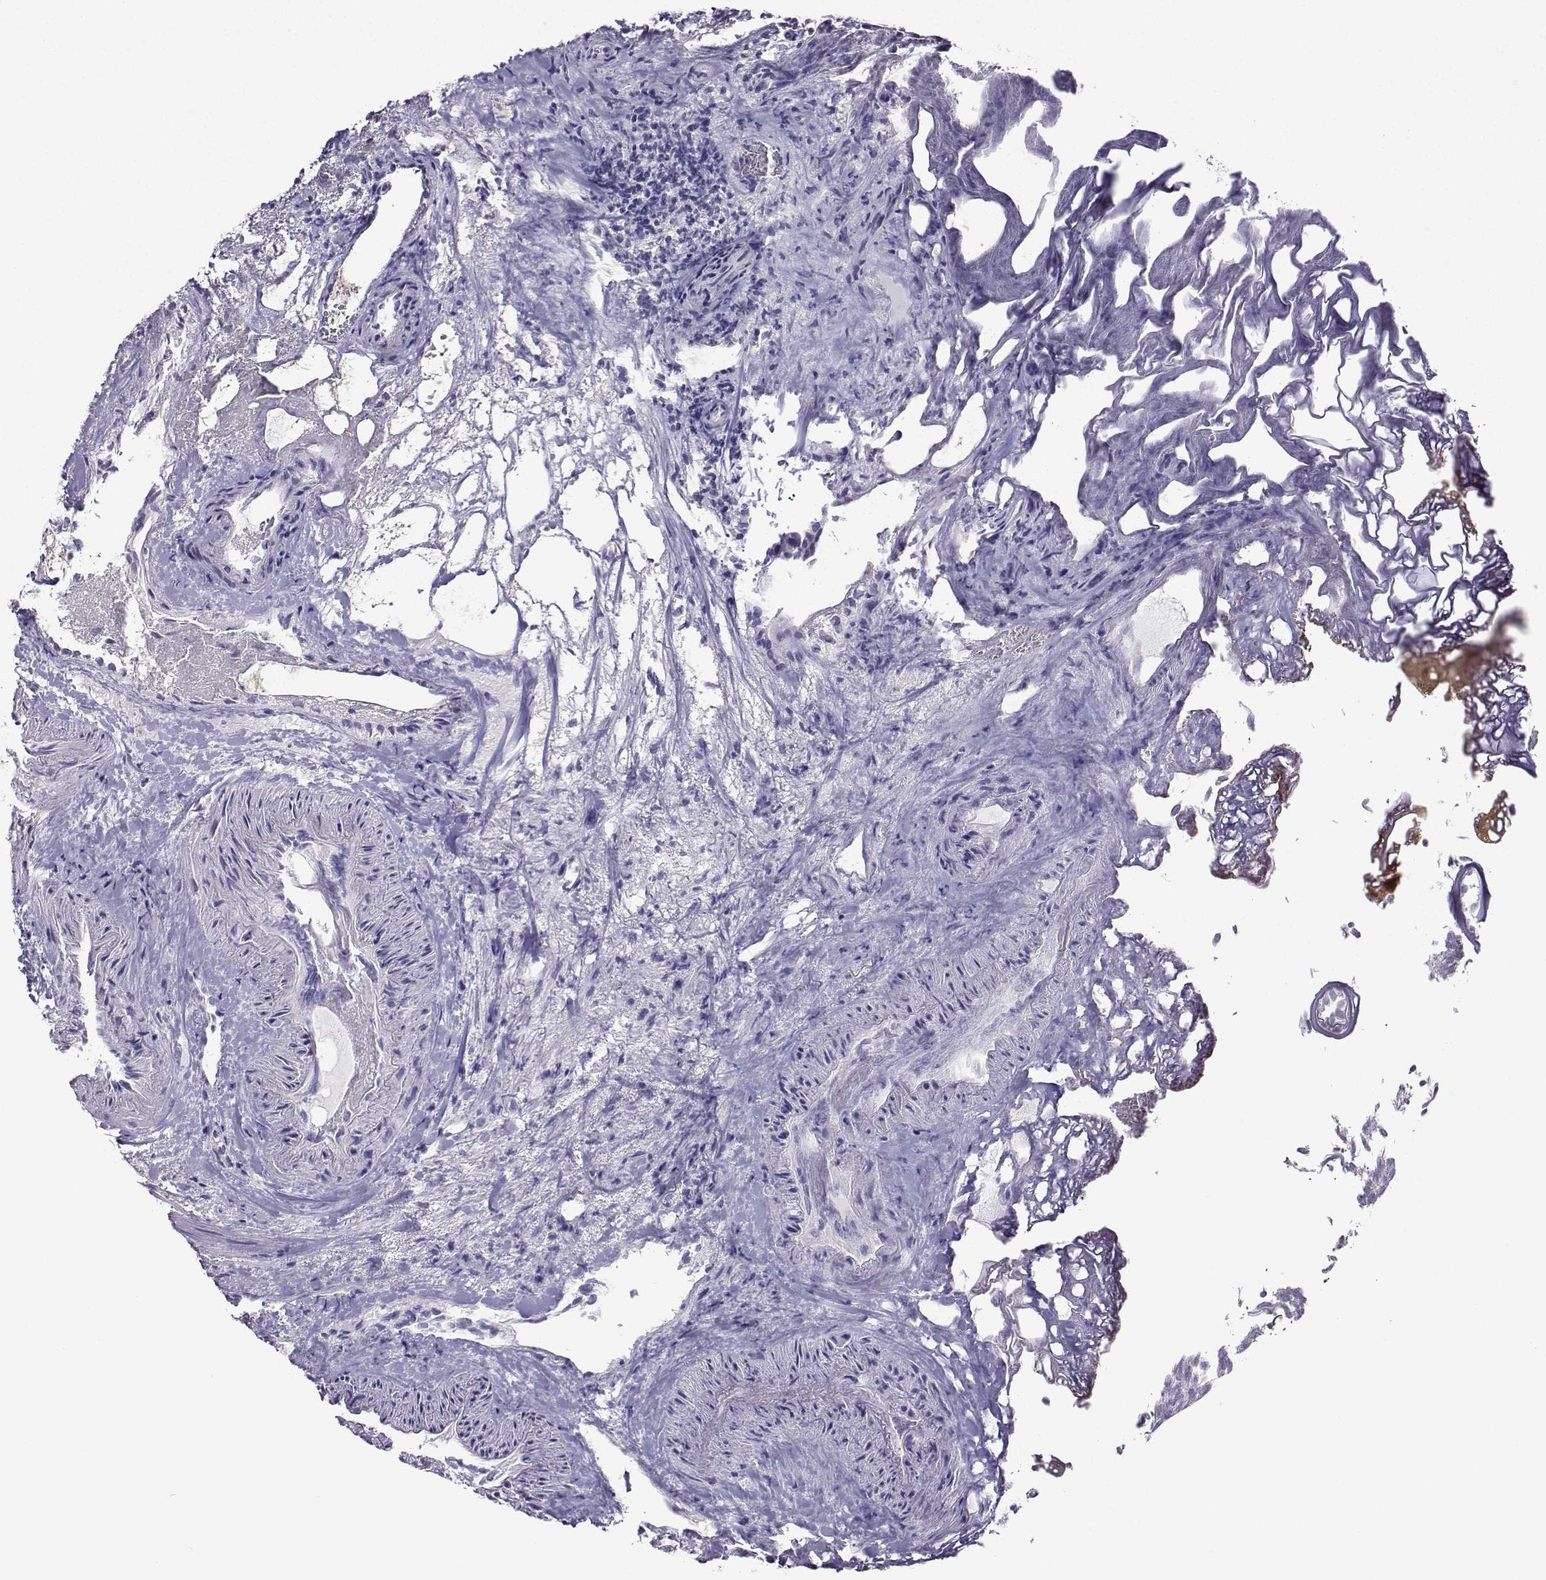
{"staining": {"intensity": "negative", "quantity": "none", "location": "none"}, "tissue": "urothelial cancer", "cell_type": "Tumor cells", "image_type": "cancer", "snomed": [{"axis": "morphology", "description": "Urothelial carcinoma, Low grade"}, {"axis": "topography", "description": "Urinary bladder"}], "caption": "Tumor cells show no significant staining in urothelial carcinoma (low-grade).", "gene": "CRYBB1", "patient": {"sex": "male", "age": 77}}